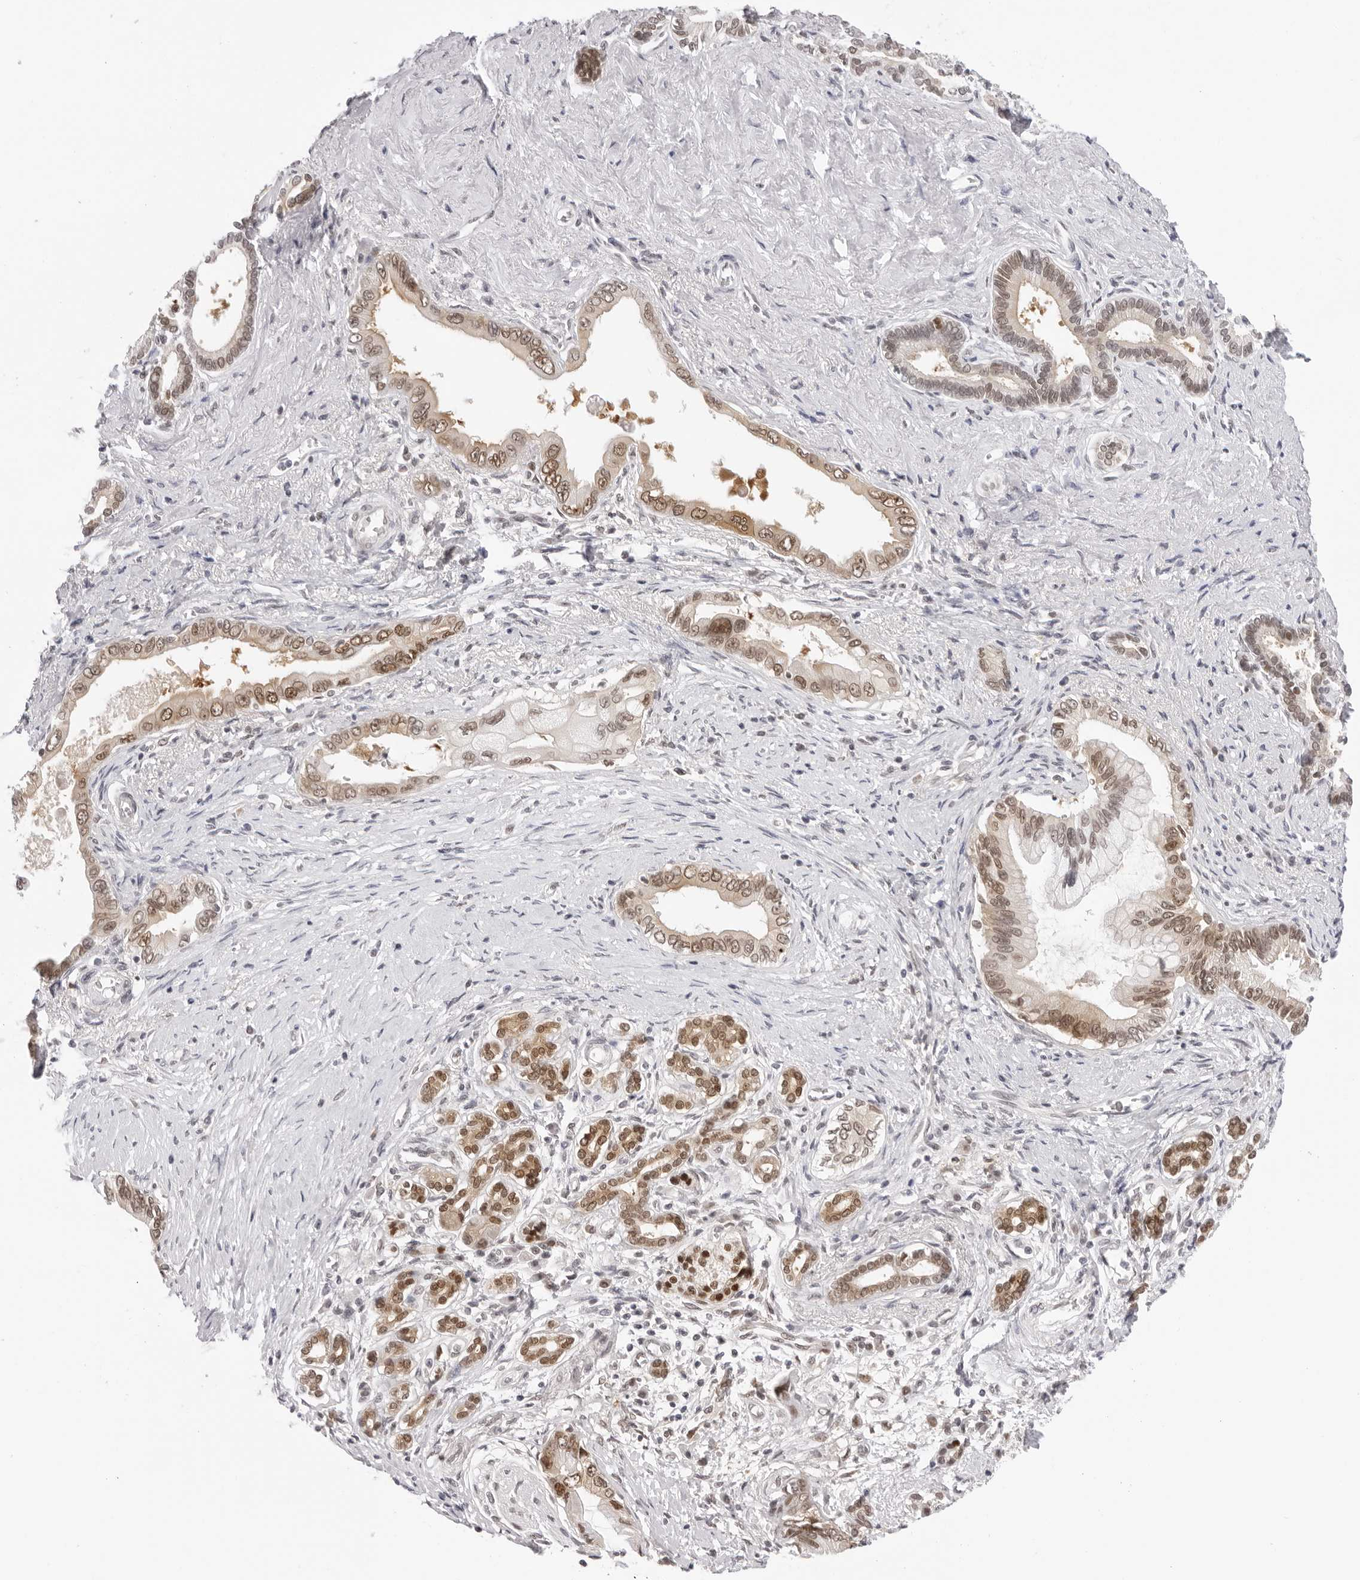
{"staining": {"intensity": "moderate", "quantity": ">75%", "location": "nuclear"}, "tissue": "pancreatic cancer", "cell_type": "Tumor cells", "image_type": "cancer", "snomed": [{"axis": "morphology", "description": "Adenocarcinoma, NOS"}, {"axis": "topography", "description": "Pancreas"}], "caption": "IHC micrograph of pancreatic adenocarcinoma stained for a protein (brown), which shows medium levels of moderate nuclear positivity in approximately >75% of tumor cells.", "gene": "WDR77", "patient": {"sex": "male", "age": 78}}